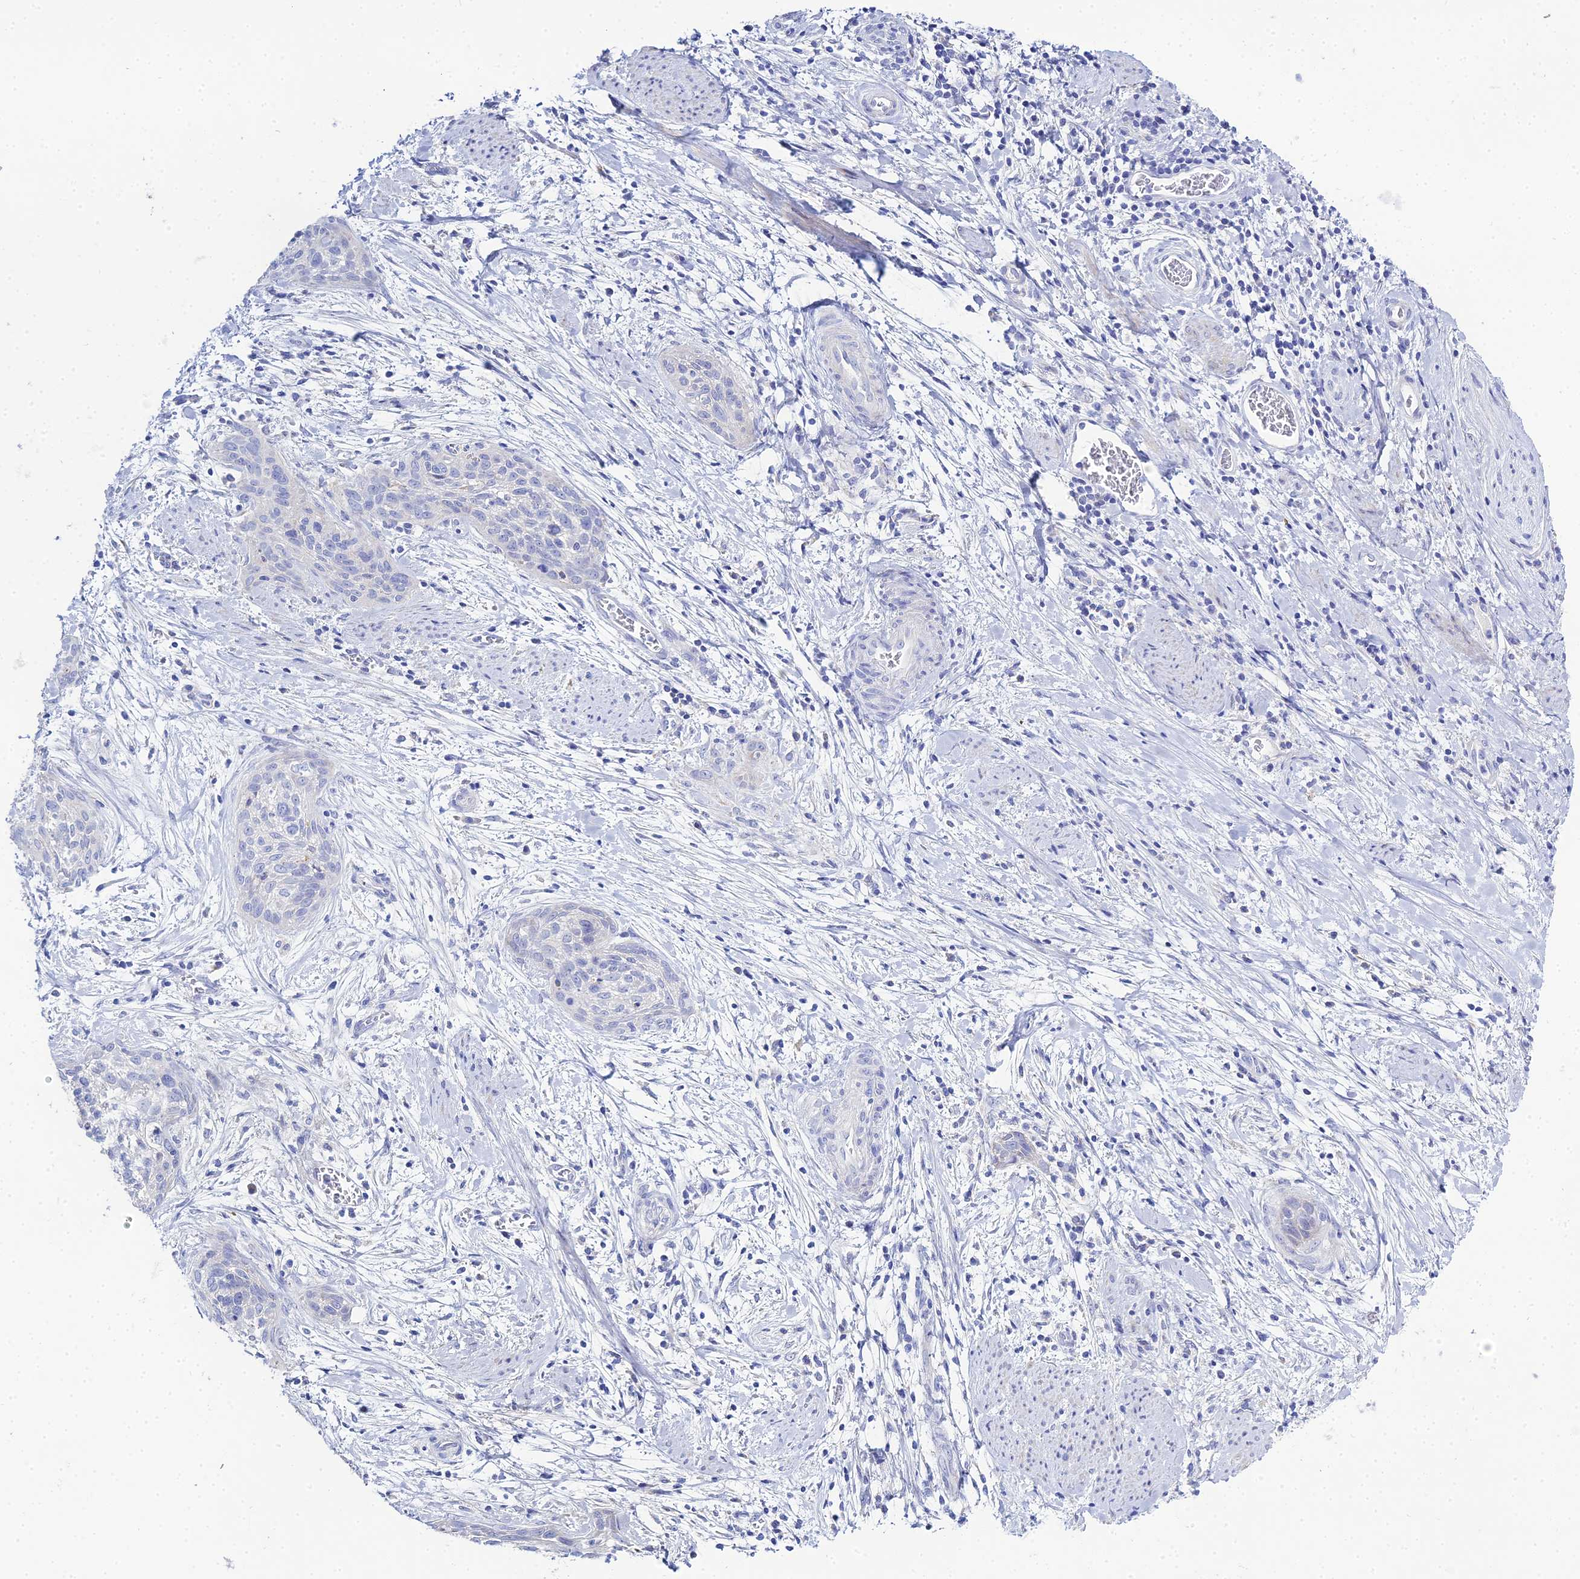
{"staining": {"intensity": "negative", "quantity": "none", "location": "none"}, "tissue": "cervical cancer", "cell_type": "Tumor cells", "image_type": "cancer", "snomed": [{"axis": "morphology", "description": "Squamous cell carcinoma, NOS"}, {"axis": "topography", "description": "Cervix"}], "caption": "Immunohistochemical staining of cervical cancer demonstrates no significant positivity in tumor cells.", "gene": "DHX34", "patient": {"sex": "female", "age": 55}}